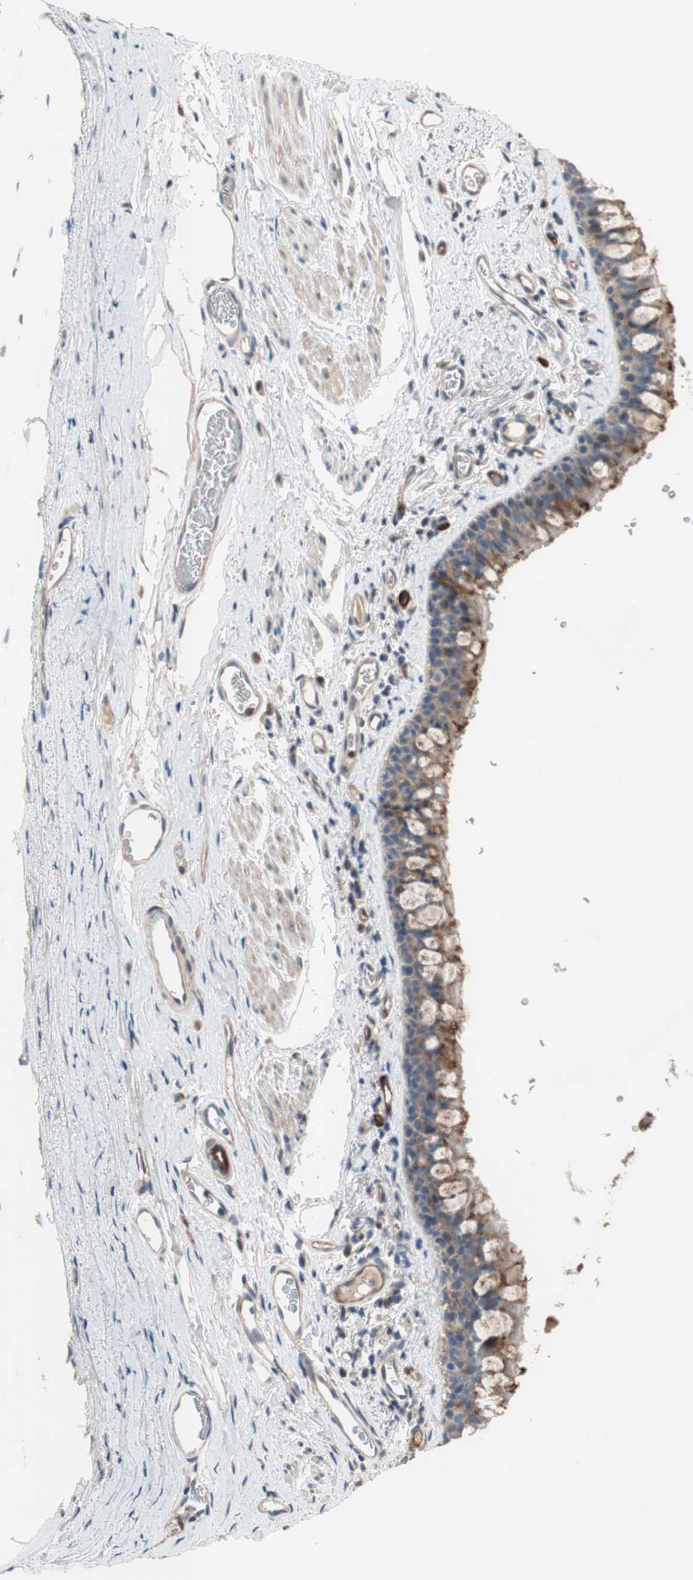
{"staining": {"intensity": "moderate", "quantity": ">75%", "location": "cytoplasmic/membranous"}, "tissue": "bronchus", "cell_type": "Respiratory epithelial cells", "image_type": "normal", "snomed": [{"axis": "morphology", "description": "Normal tissue, NOS"}, {"axis": "morphology", "description": "Malignant melanoma, Metastatic site"}, {"axis": "topography", "description": "Bronchus"}, {"axis": "topography", "description": "Lung"}], "caption": "High-magnification brightfield microscopy of benign bronchus stained with DAB (brown) and counterstained with hematoxylin (blue). respiratory epithelial cells exhibit moderate cytoplasmic/membranous positivity is identified in about>75% of cells.", "gene": "ALPL", "patient": {"sex": "male", "age": 64}}